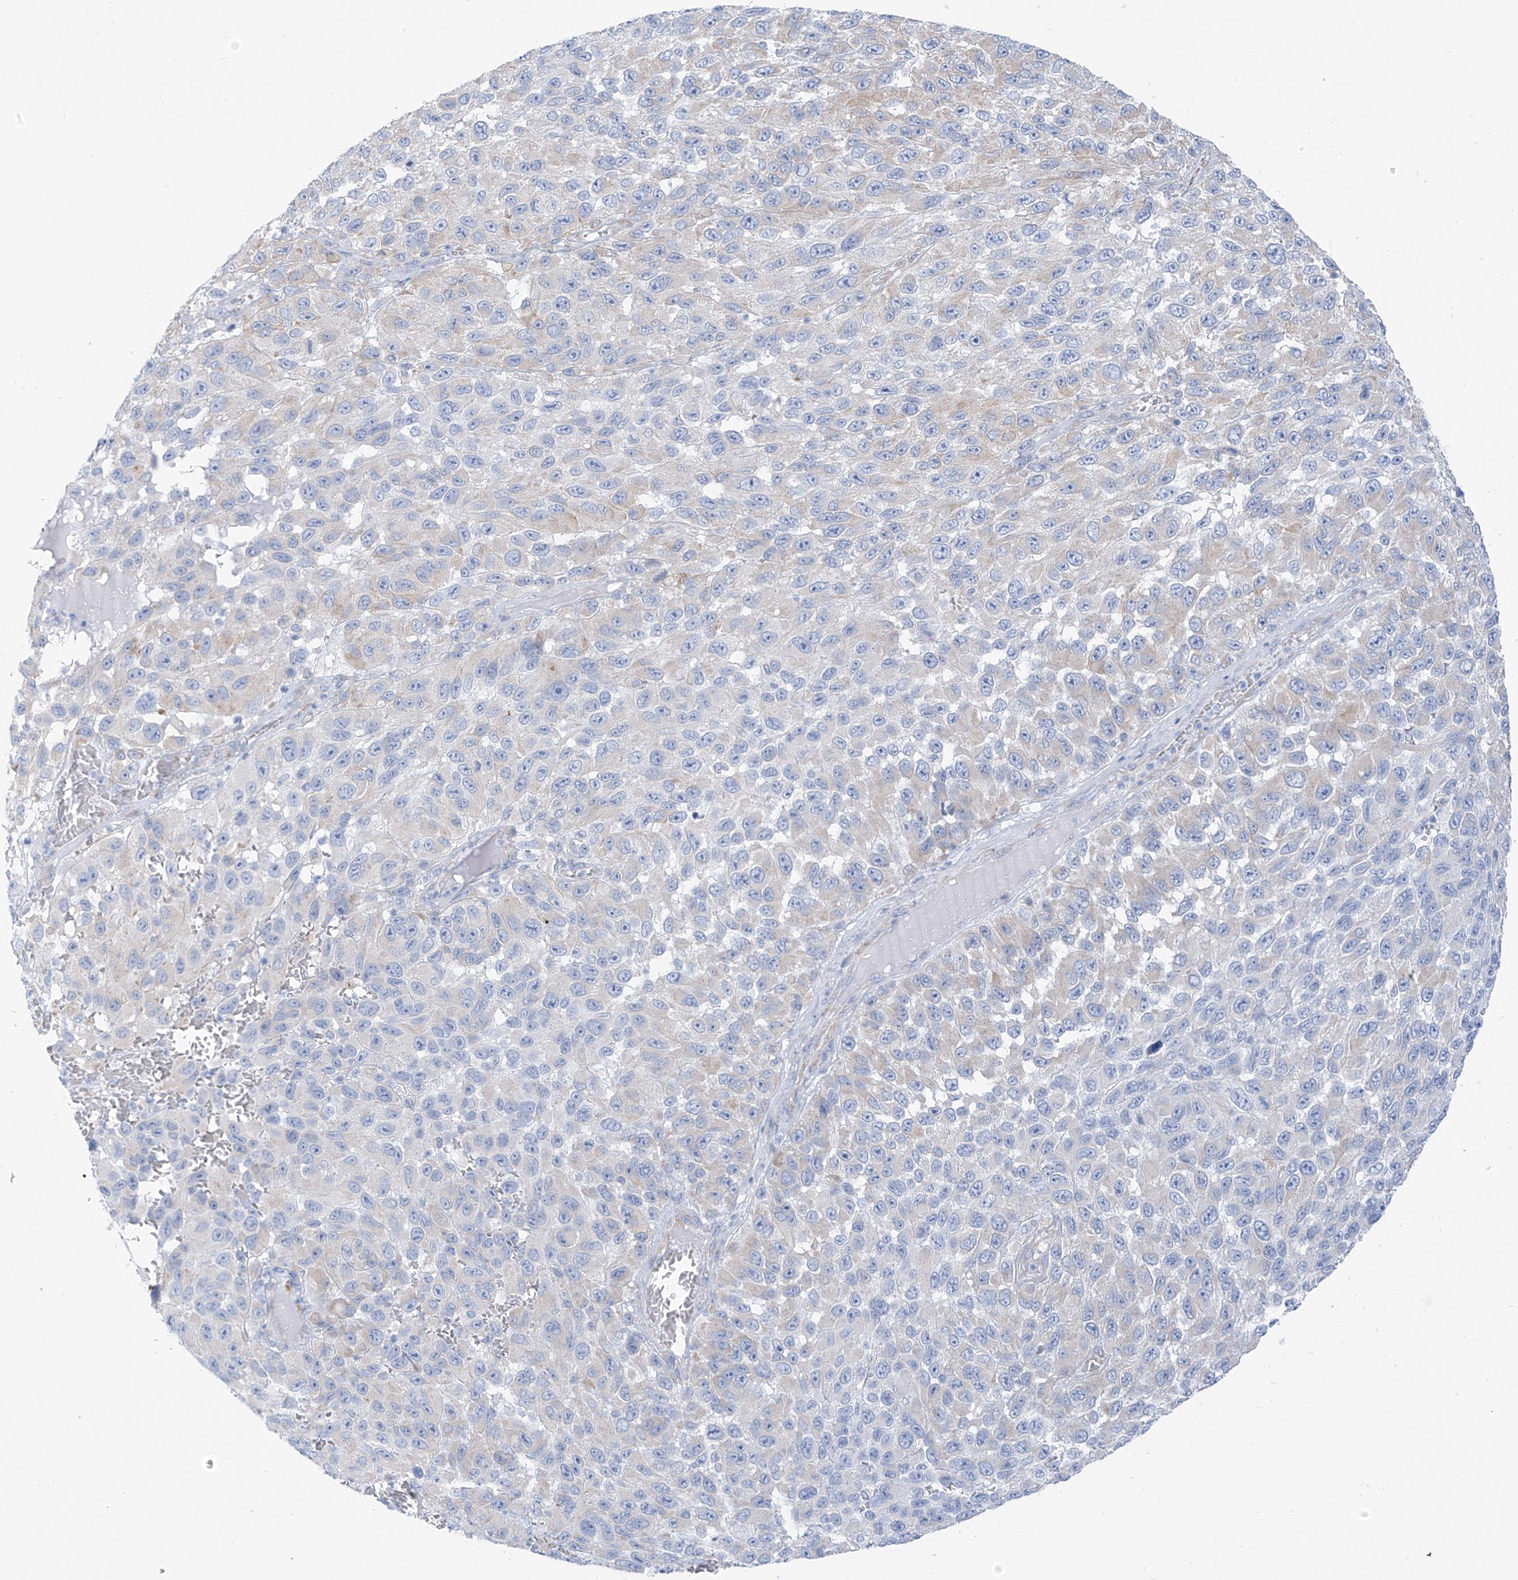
{"staining": {"intensity": "negative", "quantity": "none", "location": "none"}, "tissue": "melanoma", "cell_type": "Tumor cells", "image_type": "cancer", "snomed": [{"axis": "morphology", "description": "Malignant melanoma, NOS"}, {"axis": "topography", "description": "Skin"}], "caption": "A high-resolution photomicrograph shows immunohistochemistry staining of malignant melanoma, which exhibits no significant positivity in tumor cells.", "gene": "RCN2", "patient": {"sex": "female", "age": 96}}